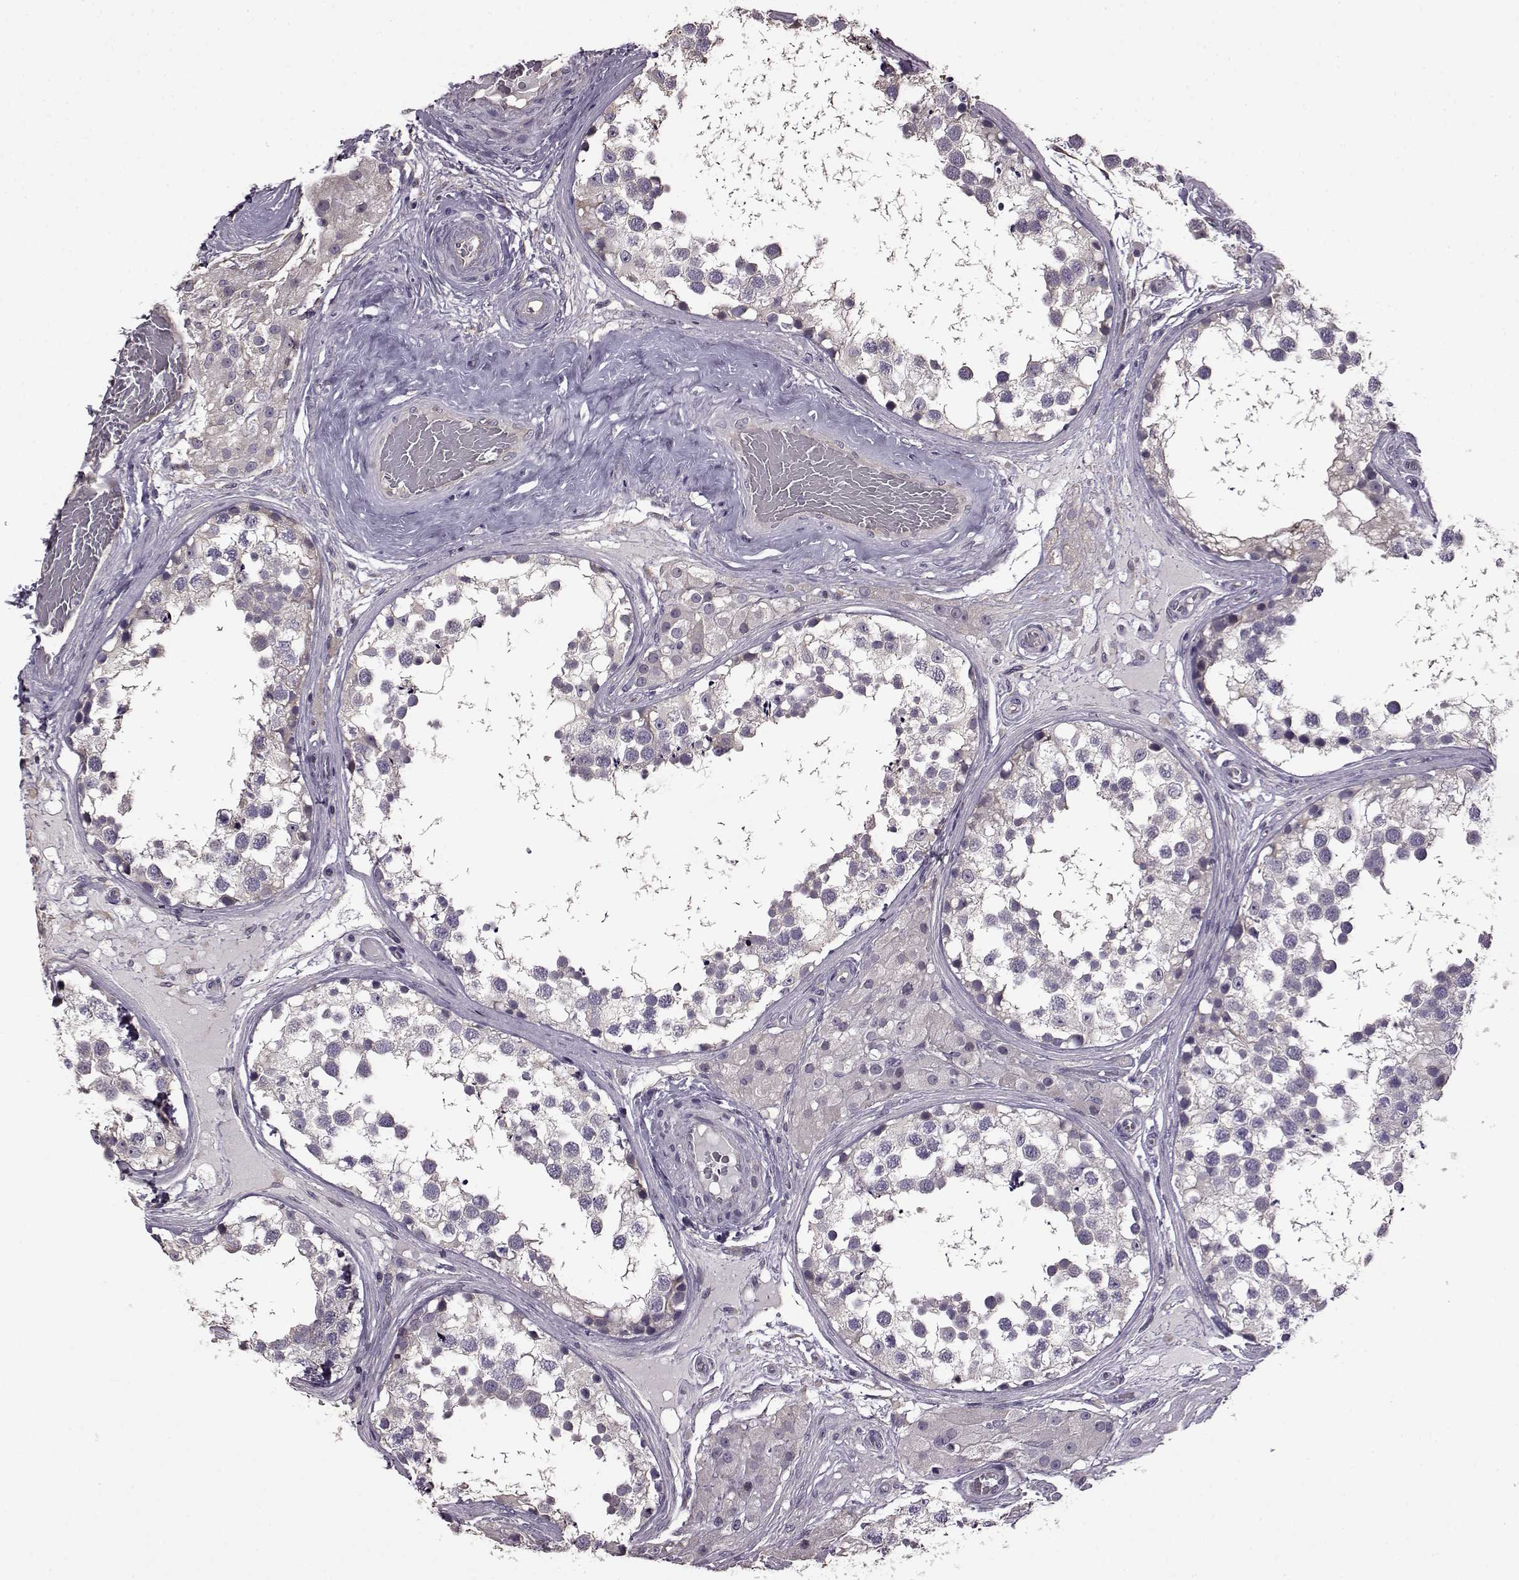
{"staining": {"intensity": "negative", "quantity": "none", "location": "none"}, "tissue": "testis", "cell_type": "Cells in seminiferous ducts", "image_type": "normal", "snomed": [{"axis": "morphology", "description": "Normal tissue, NOS"}, {"axis": "morphology", "description": "Seminoma, NOS"}, {"axis": "topography", "description": "Testis"}], "caption": "IHC image of benign human testis stained for a protein (brown), which shows no staining in cells in seminiferous ducts. (DAB immunohistochemistry visualized using brightfield microscopy, high magnification).", "gene": "EDDM3B", "patient": {"sex": "male", "age": 65}}